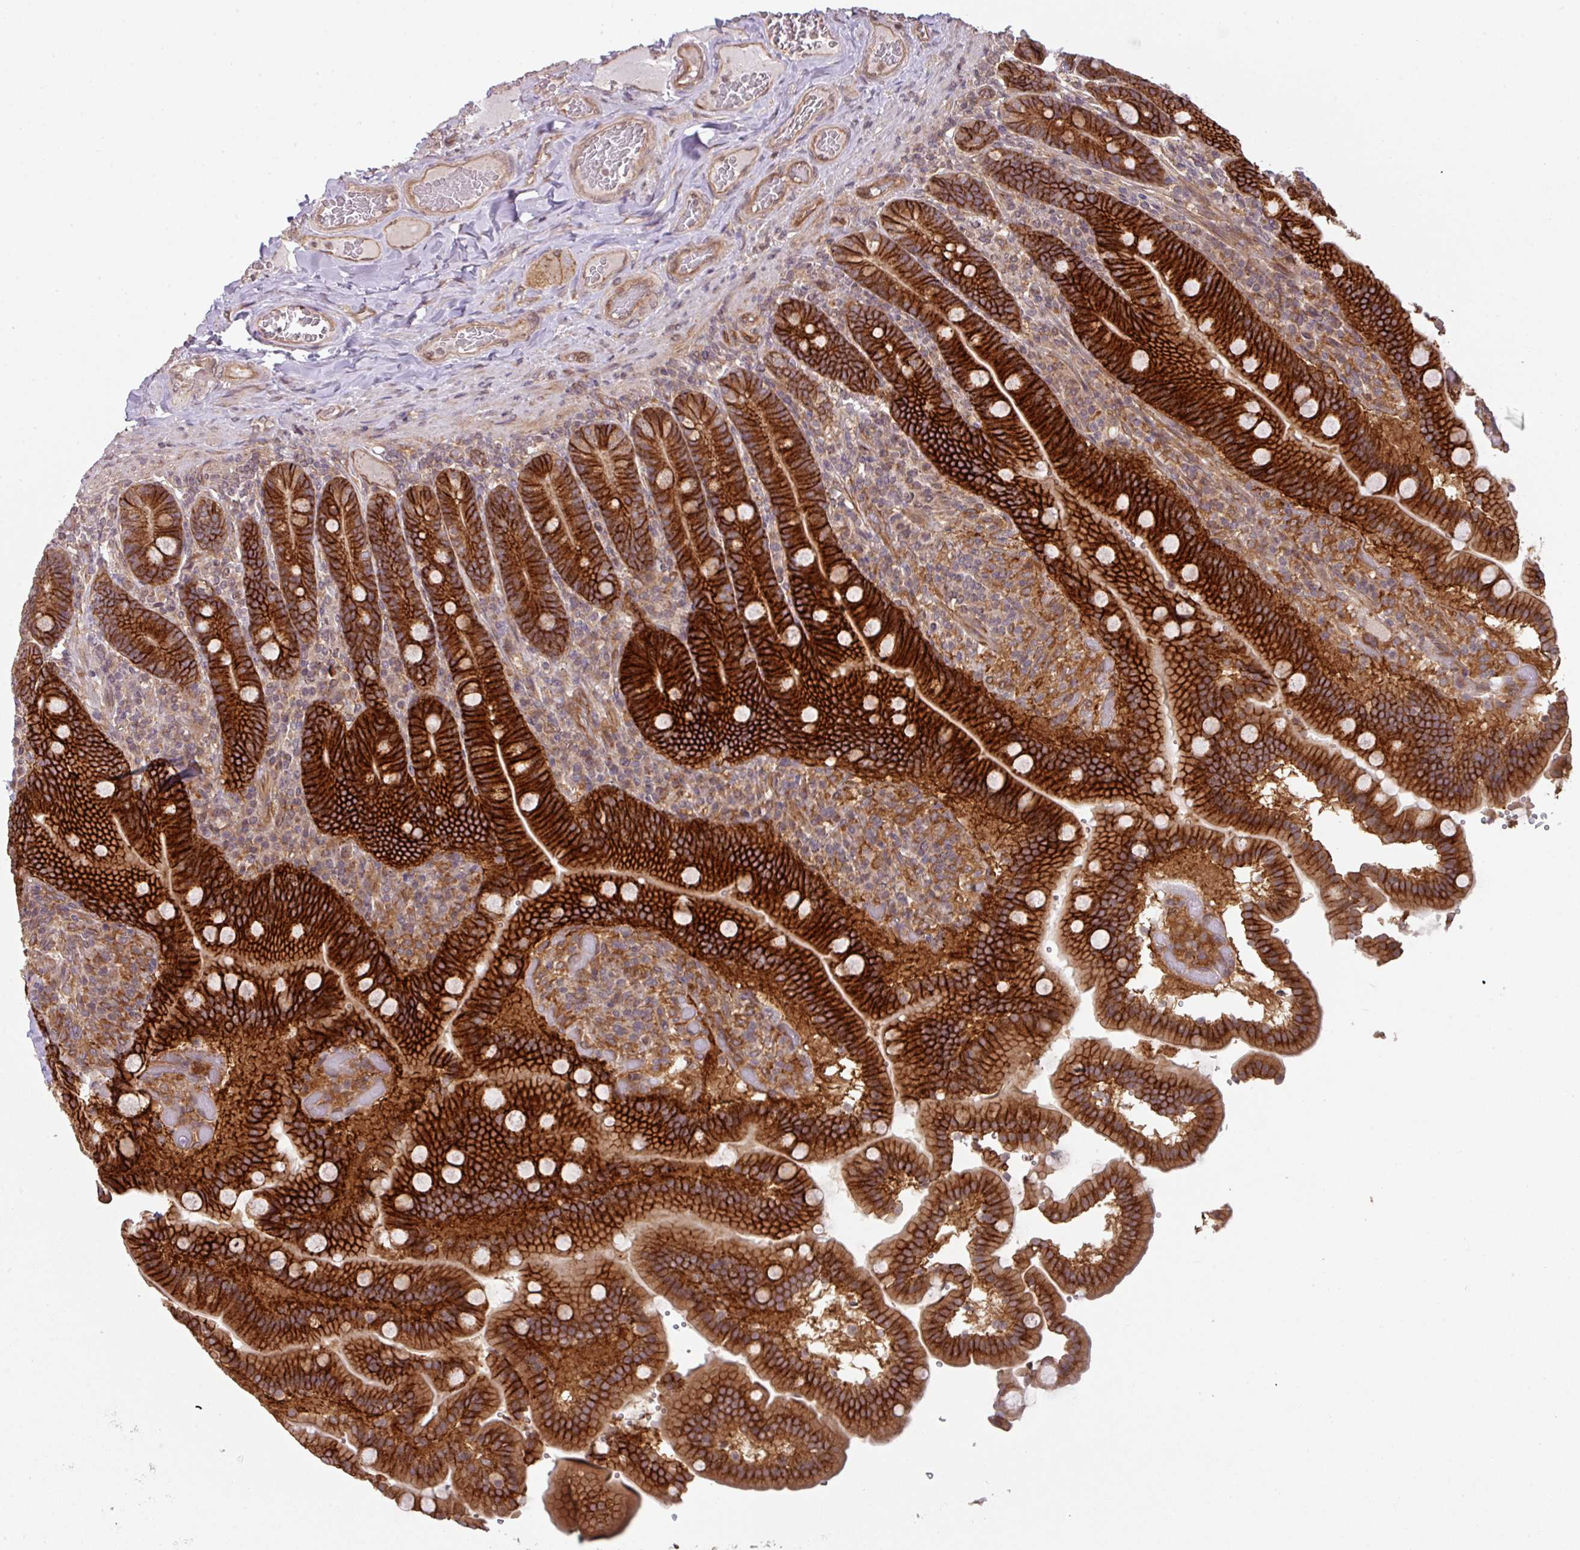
{"staining": {"intensity": "strong", "quantity": ">75%", "location": "cytoplasmic/membranous"}, "tissue": "duodenum", "cell_type": "Glandular cells", "image_type": "normal", "snomed": [{"axis": "morphology", "description": "Normal tissue, NOS"}, {"axis": "topography", "description": "Duodenum"}], "caption": "This micrograph demonstrates immunohistochemistry staining of unremarkable duodenum, with high strong cytoplasmic/membranous staining in approximately >75% of glandular cells.", "gene": "CYFIP2", "patient": {"sex": "female", "age": 62}}